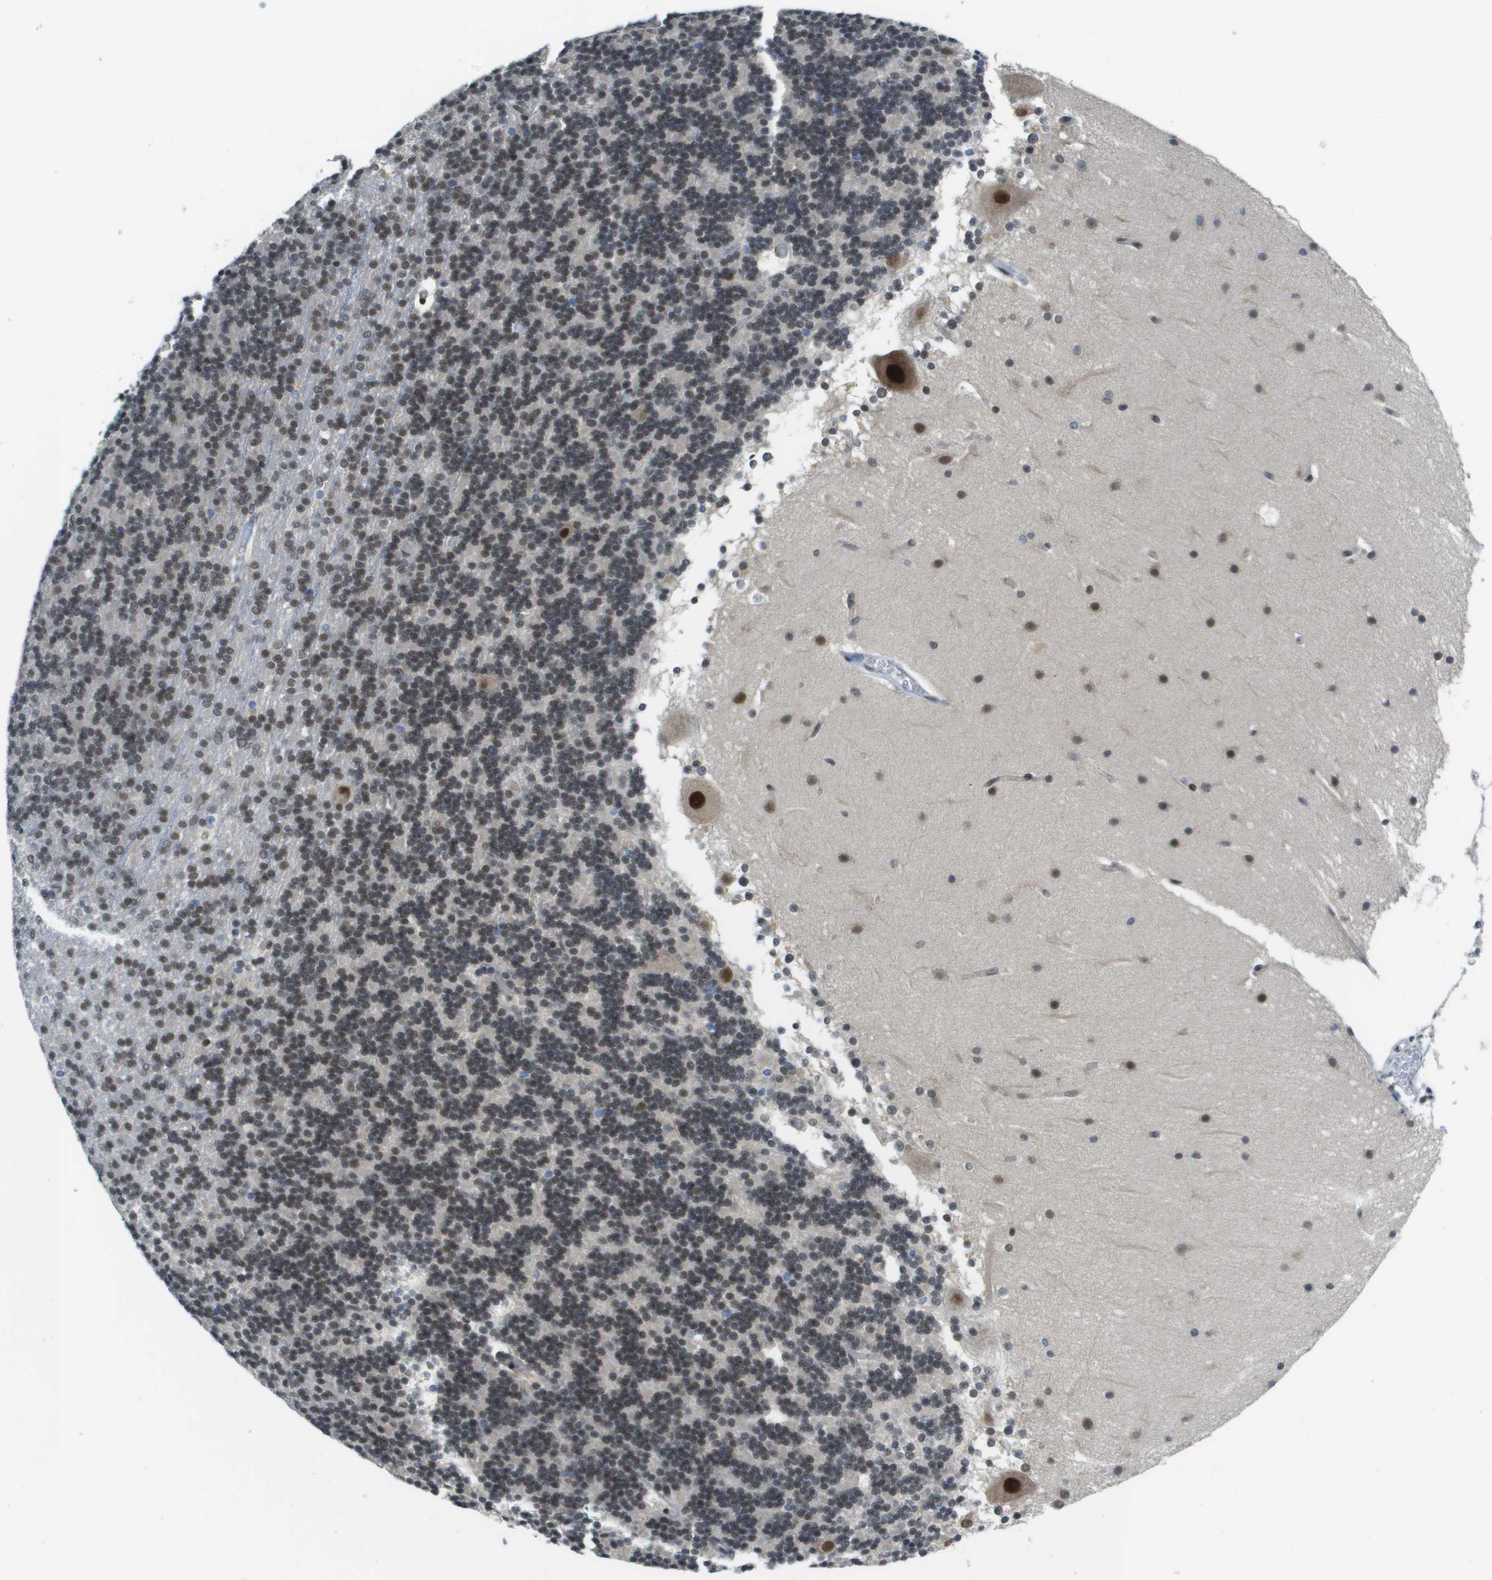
{"staining": {"intensity": "moderate", "quantity": "25%-75%", "location": "nuclear"}, "tissue": "cerebellum", "cell_type": "Cells in granular layer", "image_type": "normal", "snomed": [{"axis": "morphology", "description": "Normal tissue, NOS"}, {"axis": "topography", "description": "Cerebellum"}], "caption": "DAB (3,3'-diaminobenzidine) immunohistochemical staining of unremarkable human cerebellum demonstrates moderate nuclear protein staining in about 25%-75% of cells in granular layer. The staining was performed using DAB (3,3'-diaminobenzidine), with brown indicating positive protein expression. Nuclei are stained blue with hematoxylin.", "gene": "ARID1B", "patient": {"sex": "female", "age": 19}}